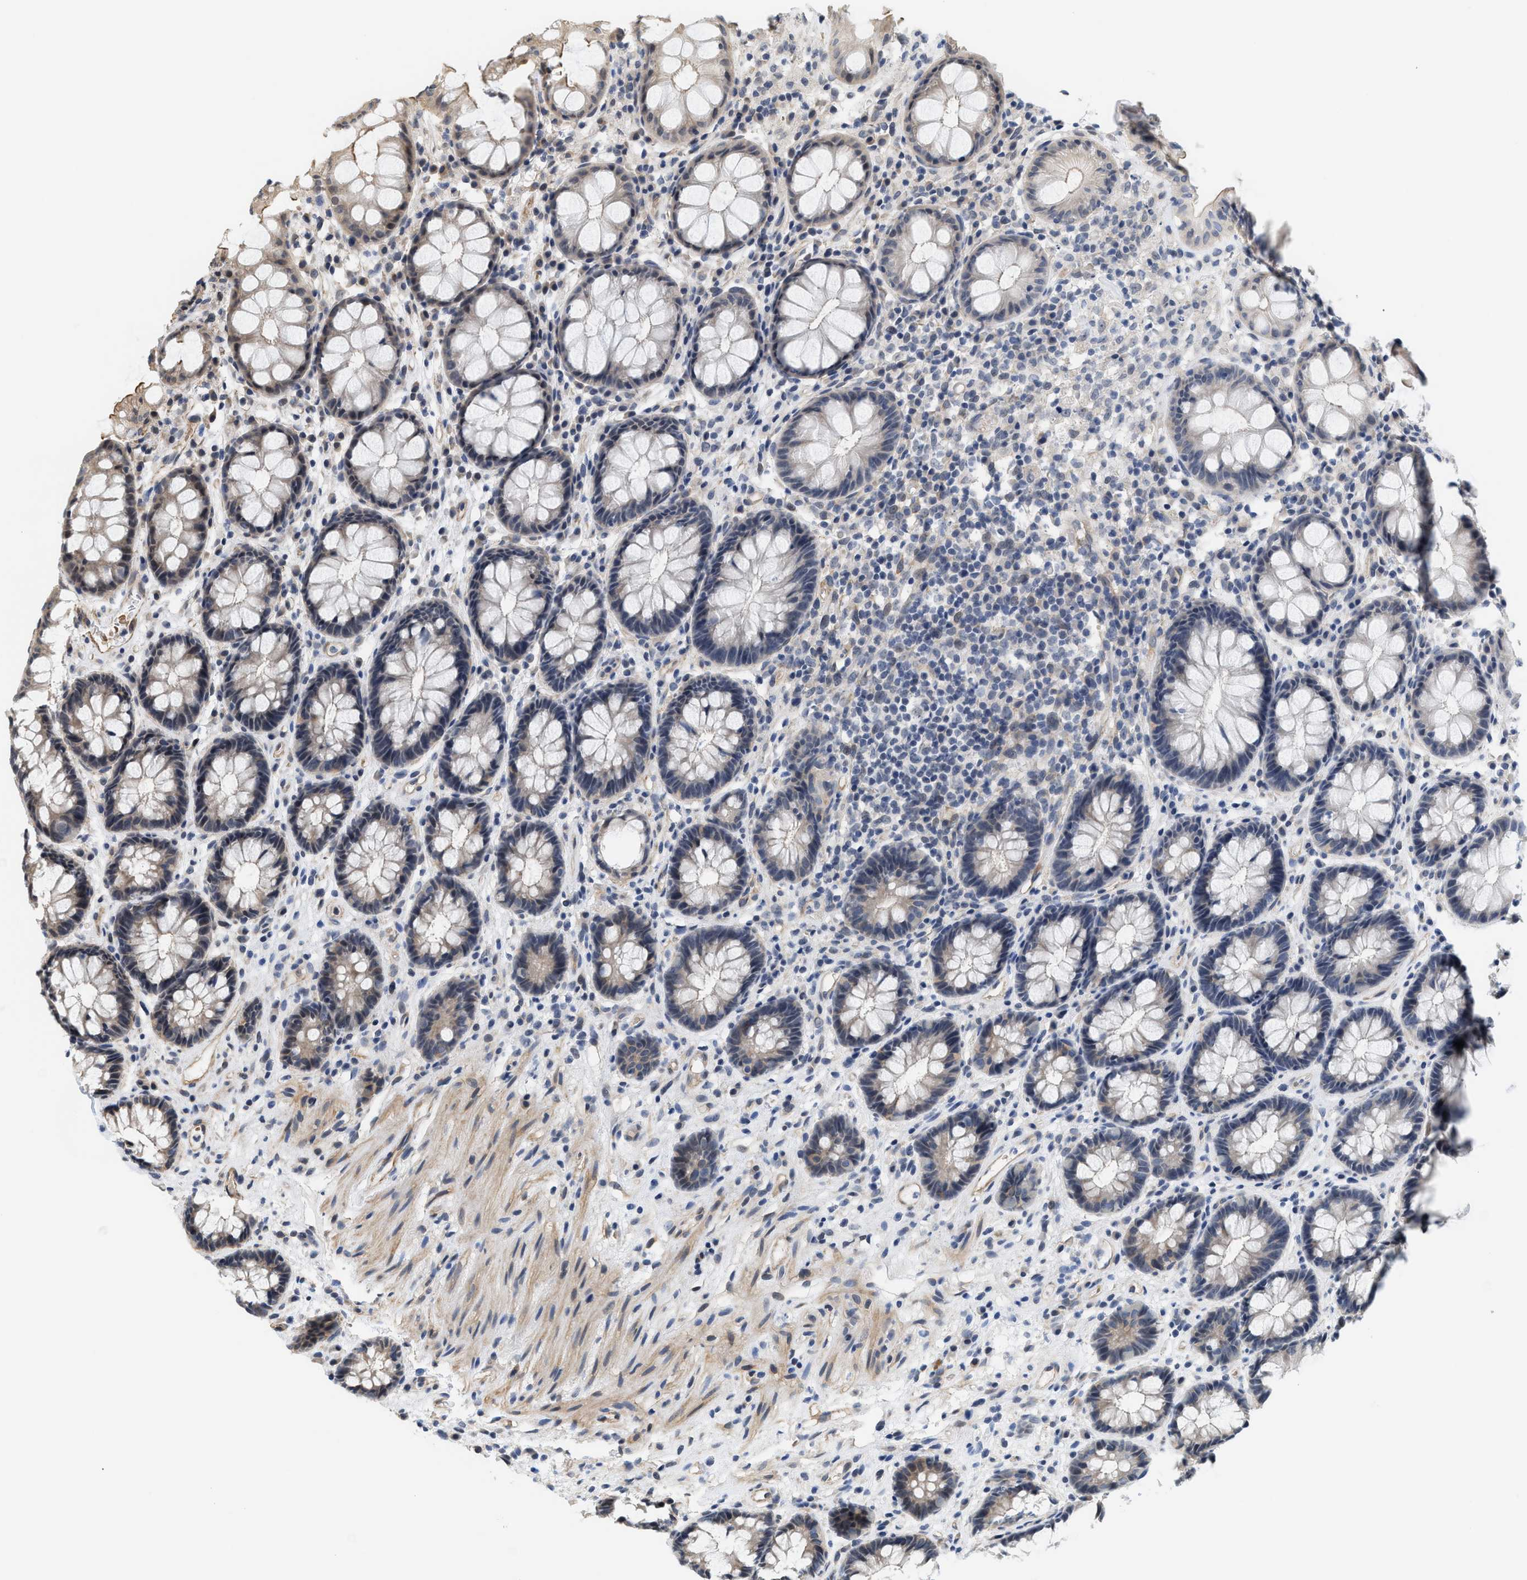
{"staining": {"intensity": "weak", "quantity": "<25%", "location": "cytoplasmic/membranous"}, "tissue": "rectum", "cell_type": "Glandular cells", "image_type": "normal", "snomed": [{"axis": "morphology", "description": "Normal tissue, NOS"}, {"axis": "topography", "description": "Rectum"}], "caption": "This is a micrograph of IHC staining of normal rectum, which shows no expression in glandular cells. The staining is performed using DAB brown chromogen with nuclei counter-stained in using hematoxylin.", "gene": "GPRASP2", "patient": {"sex": "male", "age": 64}}